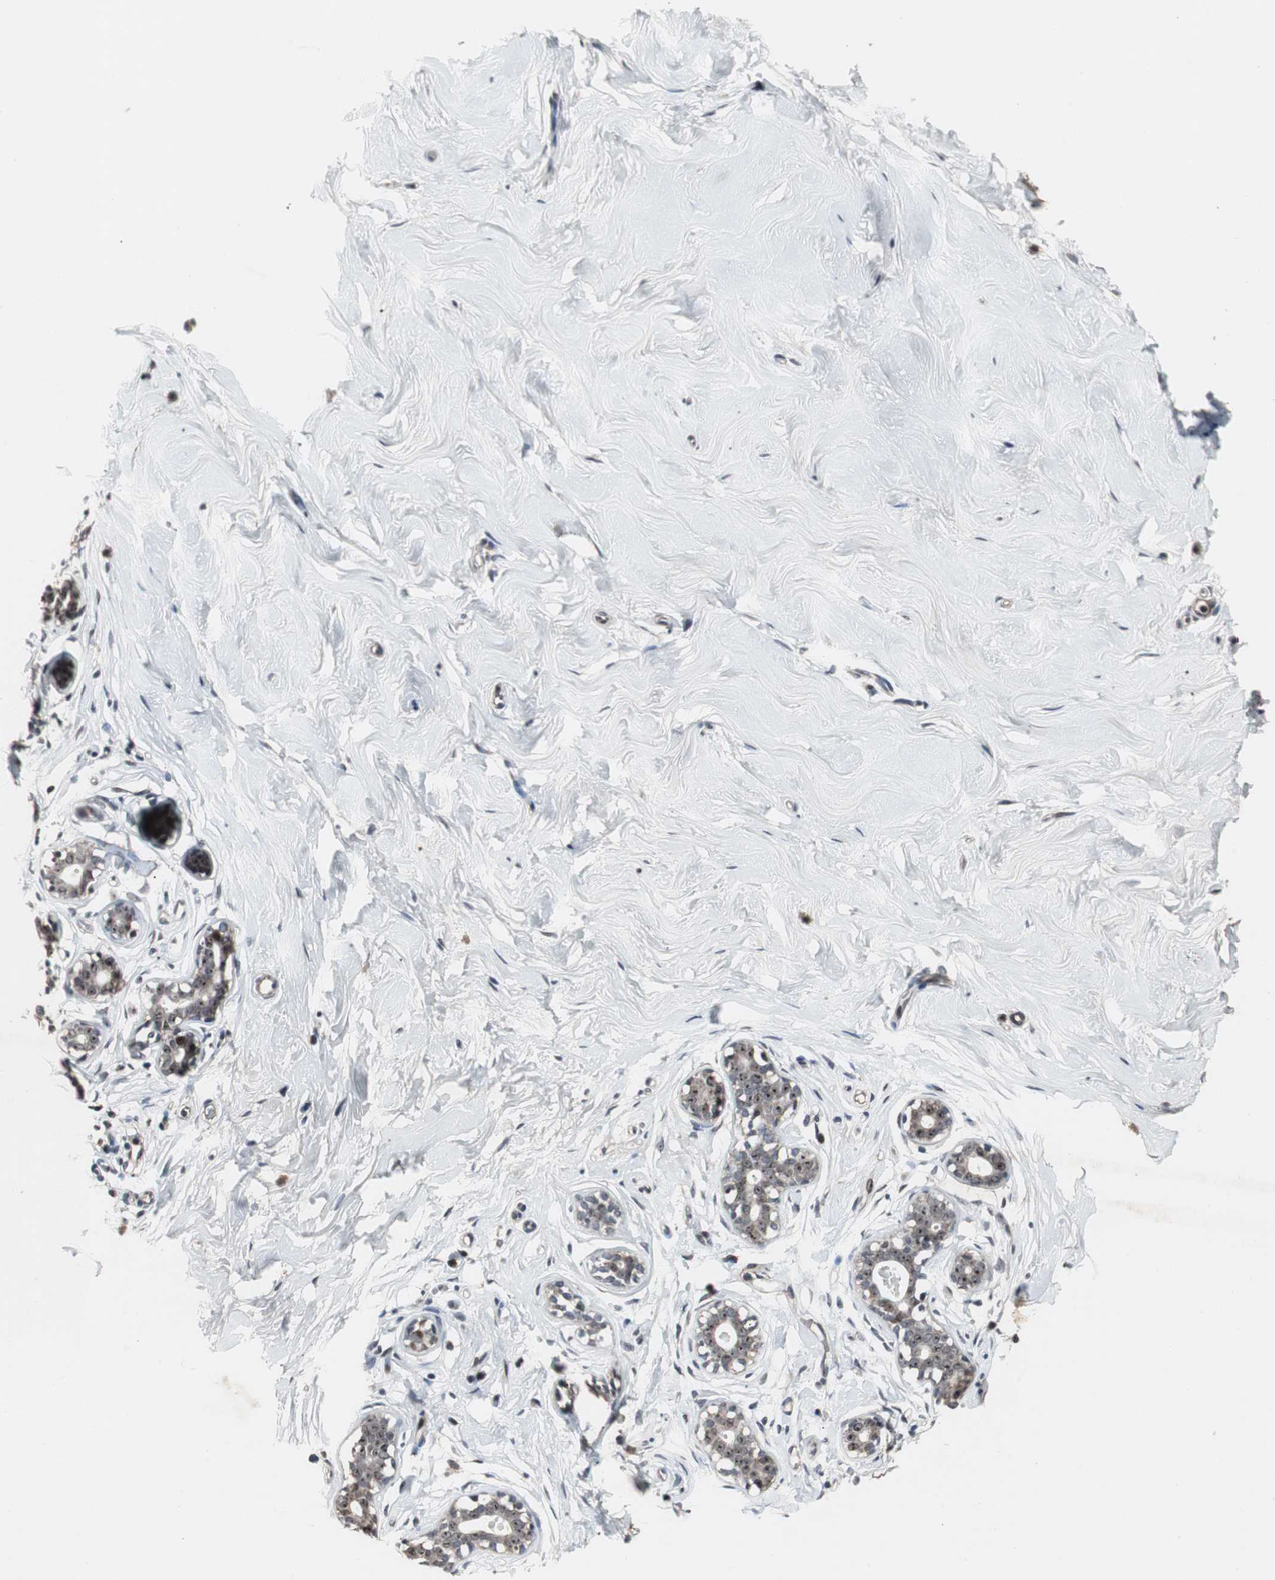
{"staining": {"intensity": "weak", "quantity": ">75%", "location": "nuclear"}, "tissue": "breast", "cell_type": "Adipocytes", "image_type": "normal", "snomed": [{"axis": "morphology", "description": "Normal tissue, NOS"}, {"axis": "topography", "description": "Breast"}], "caption": "Protein staining reveals weak nuclear positivity in approximately >75% of adipocytes in normal breast. (DAB (3,3'-diaminobenzidine) IHC with brightfield microscopy, high magnification).", "gene": "MRPL40", "patient": {"sex": "female", "age": 23}}